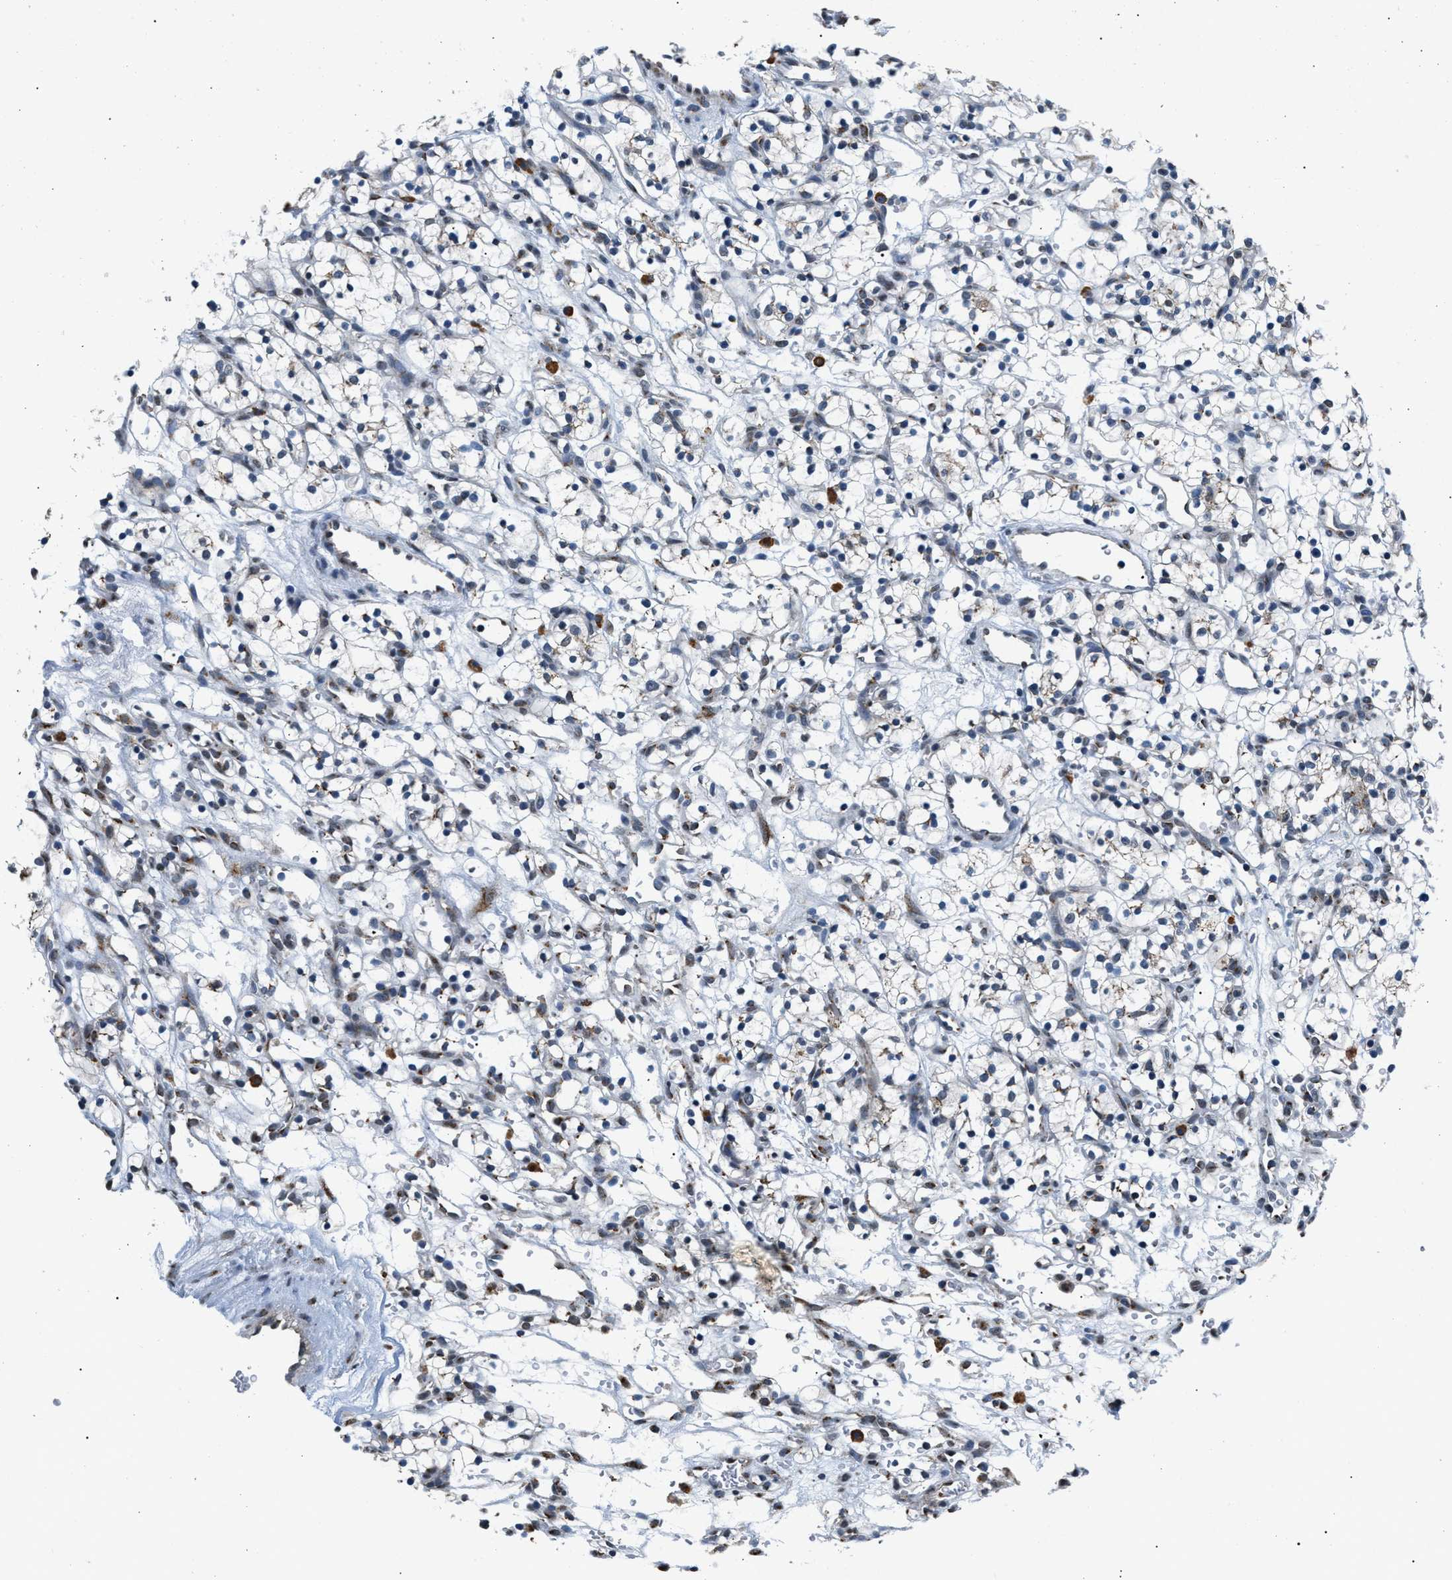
{"staining": {"intensity": "weak", "quantity": "<25%", "location": "cytoplasmic/membranous"}, "tissue": "renal cancer", "cell_type": "Tumor cells", "image_type": "cancer", "snomed": [{"axis": "morphology", "description": "Adenocarcinoma, NOS"}, {"axis": "topography", "description": "Kidney"}], "caption": "This is an immunohistochemistry (IHC) image of renal cancer. There is no staining in tumor cells.", "gene": "KCNMB2", "patient": {"sex": "female", "age": 57}}